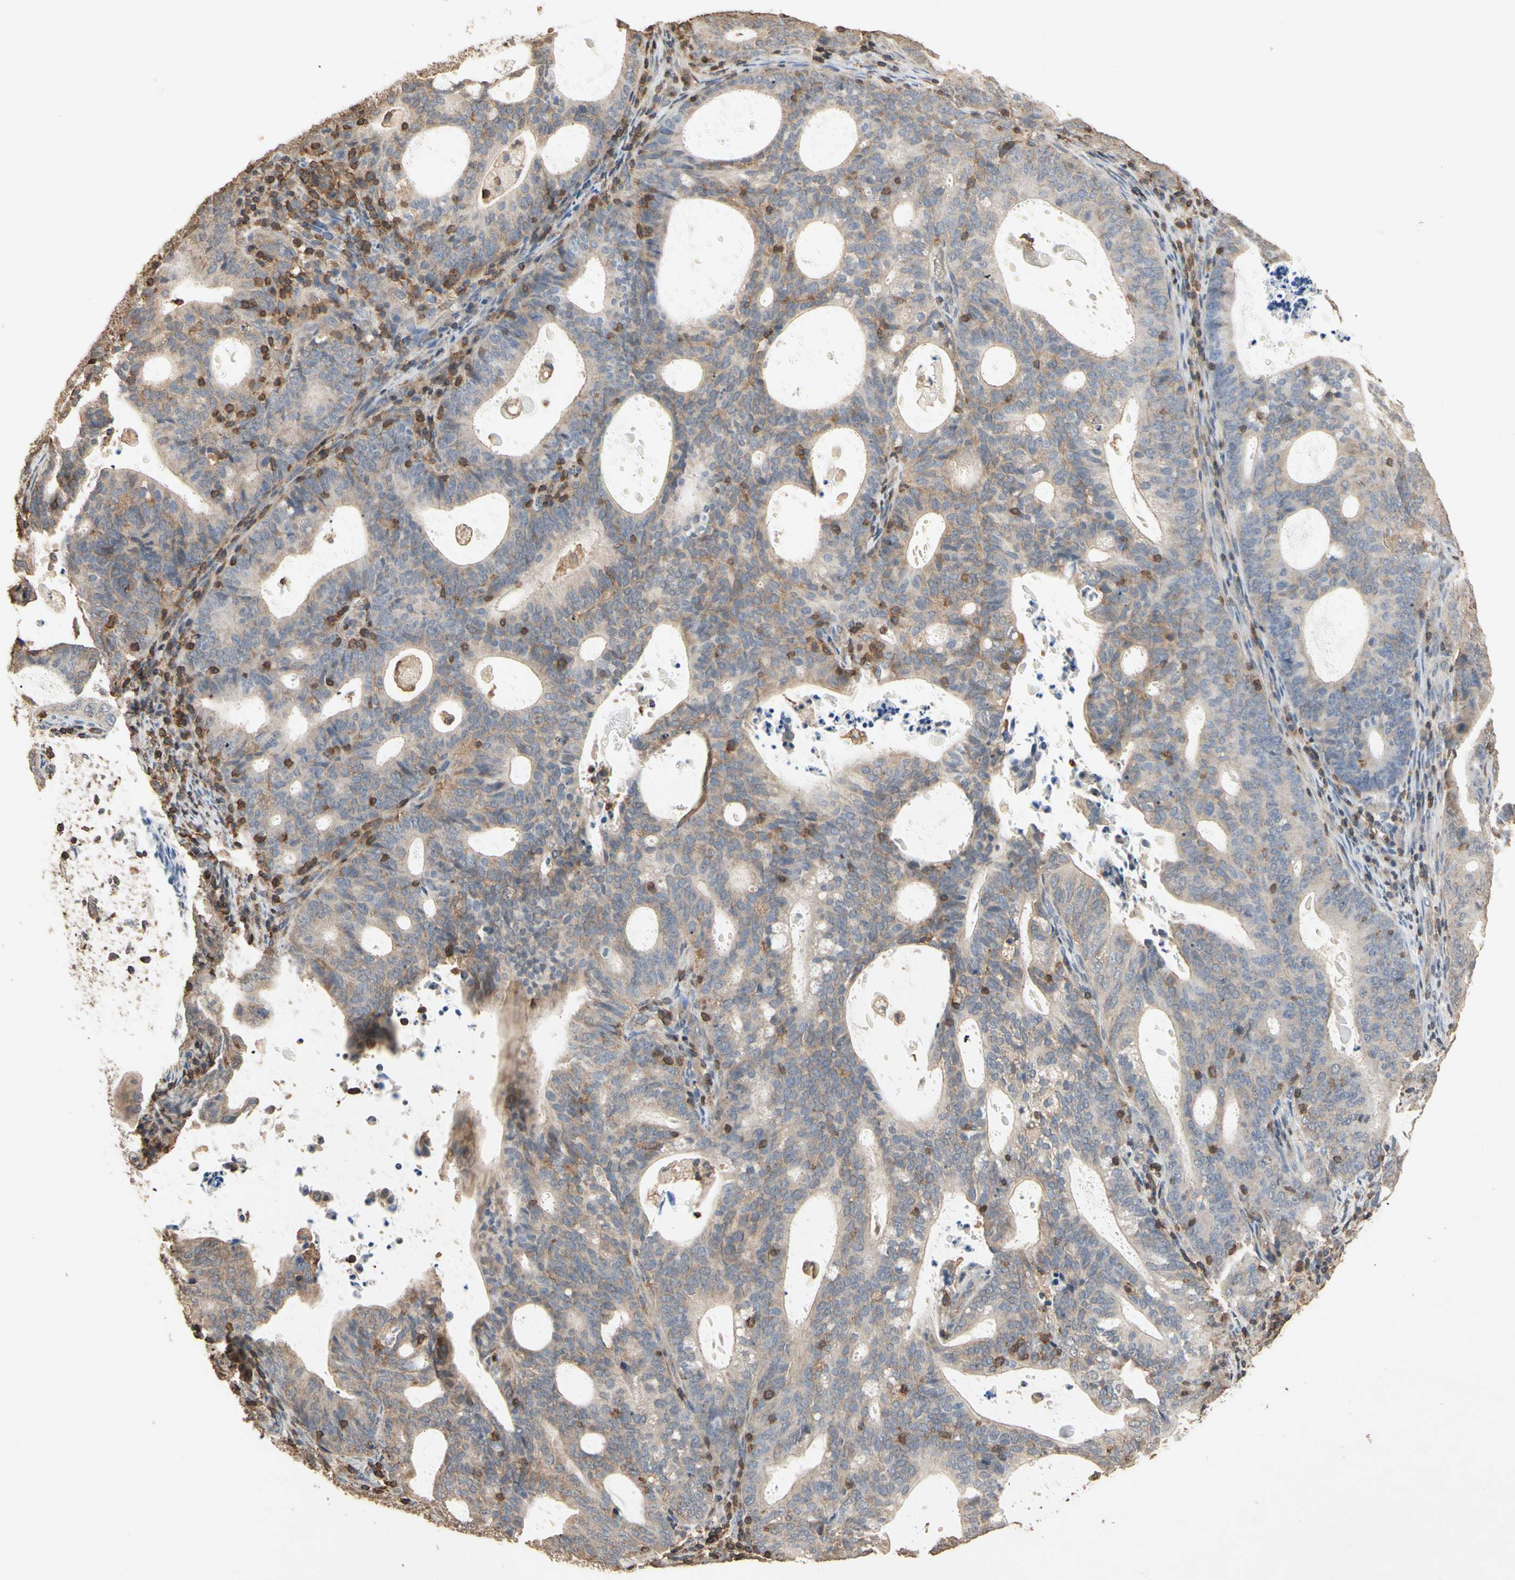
{"staining": {"intensity": "weak", "quantity": "25%-75%", "location": "cytoplasmic/membranous"}, "tissue": "endometrial cancer", "cell_type": "Tumor cells", "image_type": "cancer", "snomed": [{"axis": "morphology", "description": "Adenocarcinoma, NOS"}, {"axis": "topography", "description": "Uterus"}], "caption": "Immunohistochemical staining of endometrial cancer (adenocarcinoma) demonstrates low levels of weak cytoplasmic/membranous protein staining in about 25%-75% of tumor cells.", "gene": "MAP3K10", "patient": {"sex": "female", "age": 83}}